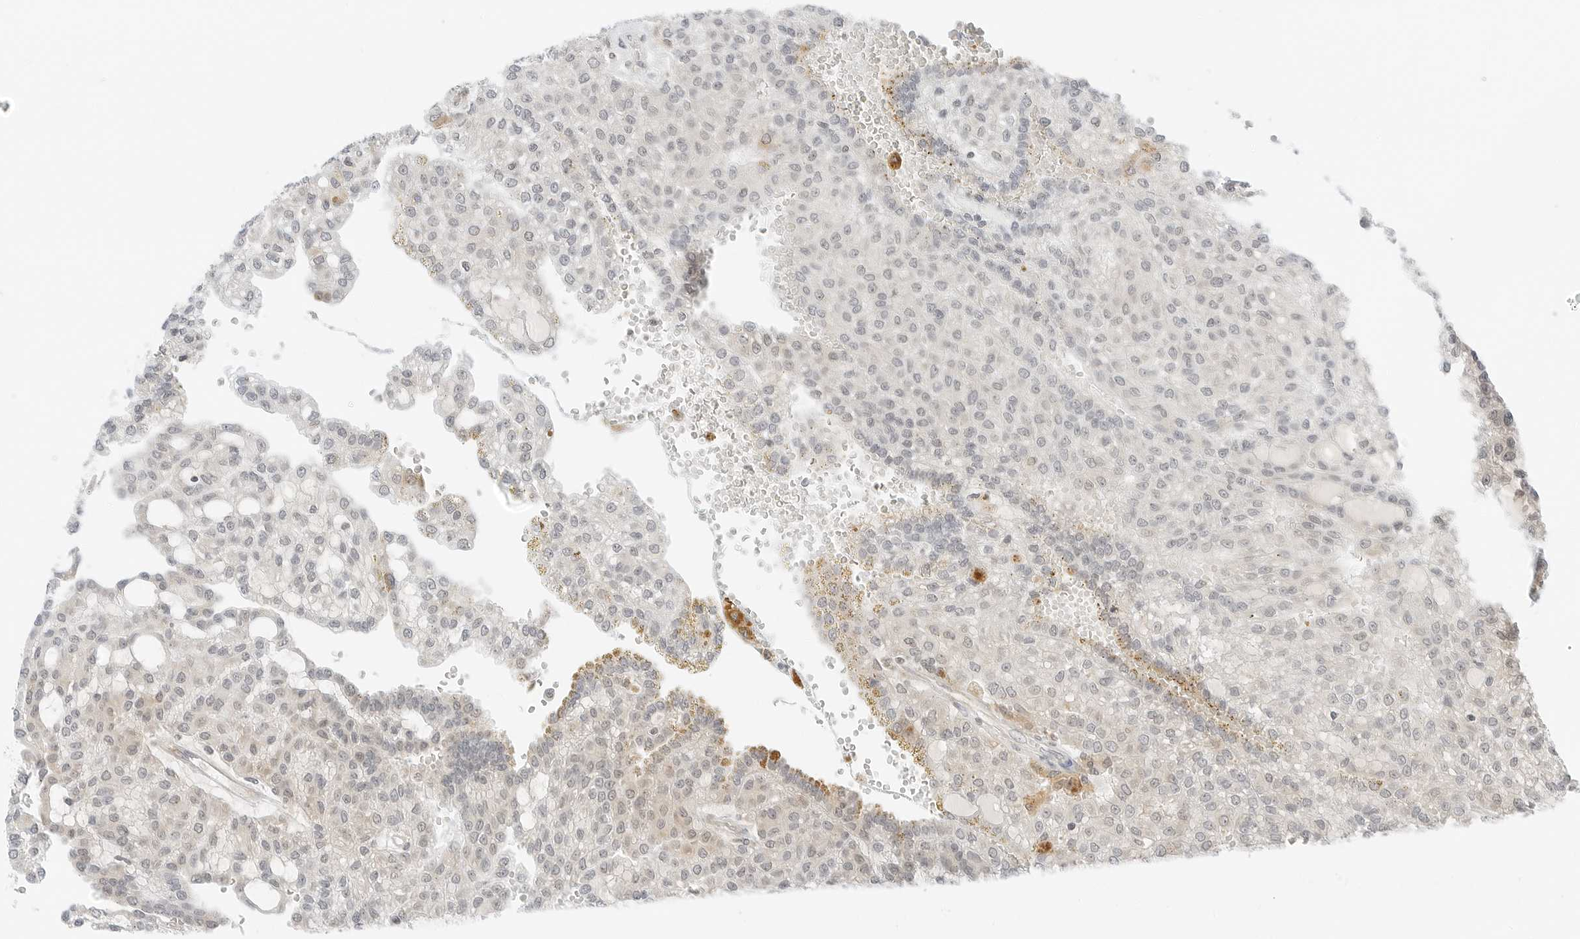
{"staining": {"intensity": "weak", "quantity": "25%-75%", "location": "cytoplasmic/membranous"}, "tissue": "renal cancer", "cell_type": "Tumor cells", "image_type": "cancer", "snomed": [{"axis": "morphology", "description": "Adenocarcinoma, NOS"}, {"axis": "topography", "description": "Kidney"}], "caption": "IHC staining of renal cancer, which displays low levels of weak cytoplasmic/membranous expression in about 25%-75% of tumor cells indicating weak cytoplasmic/membranous protein expression. The staining was performed using DAB (3,3'-diaminobenzidine) (brown) for protein detection and nuclei were counterstained in hematoxylin (blue).", "gene": "IQCC", "patient": {"sex": "male", "age": 63}}